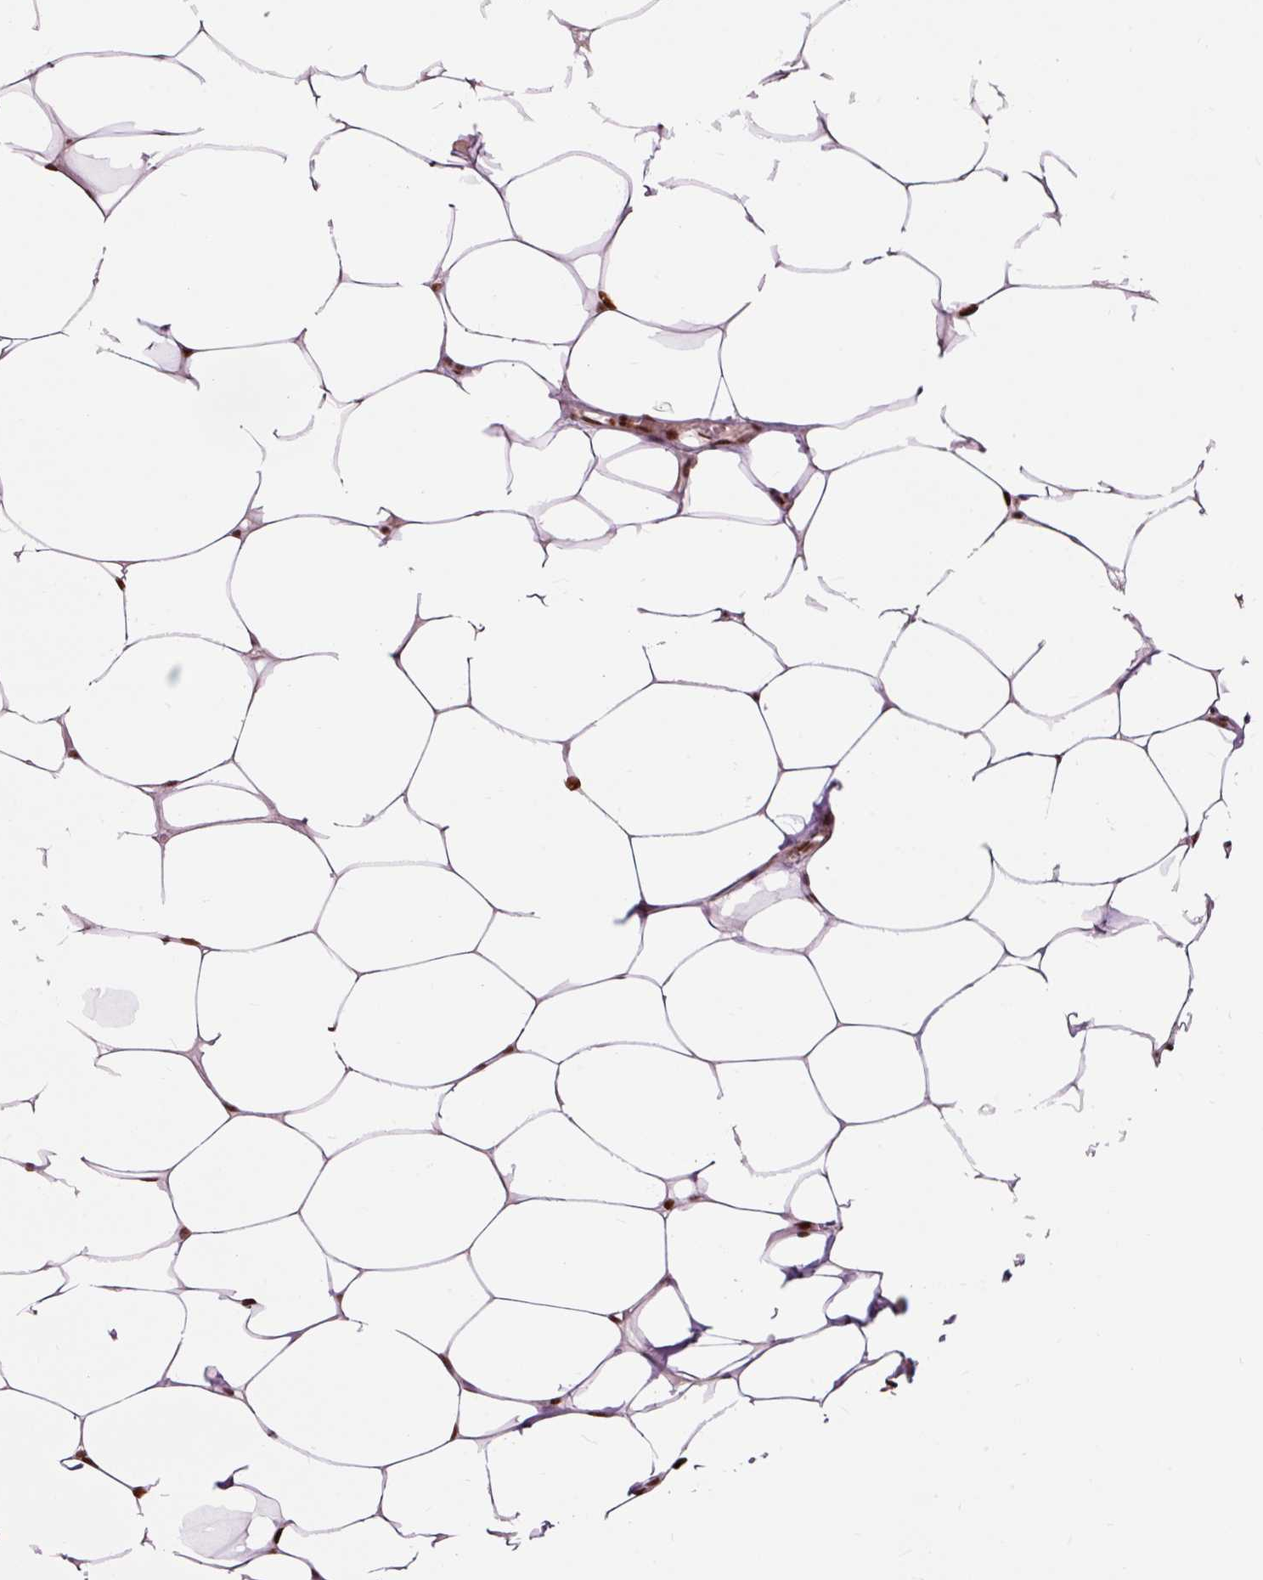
{"staining": {"intensity": "moderate", "quantity": "25%-75%", "location": "nuclear"}, "tissue": "breast", "cell_type": "Adipocytes", "image_type": "normal", "snomed": [{"axis": "morphology", "description": "Normal tissue, NOS"}, {"axis": "topography", "description": "Breast"}], "caption": "Immunohistochemistry image of unremarkable breast stained for a protein (brown), which demonstrates medium levels of moderate nuclear expression in about 25%-75% of adipocytes.", "gene": "ZBTB44", "patient": {"sex": "female", "age": 27}}